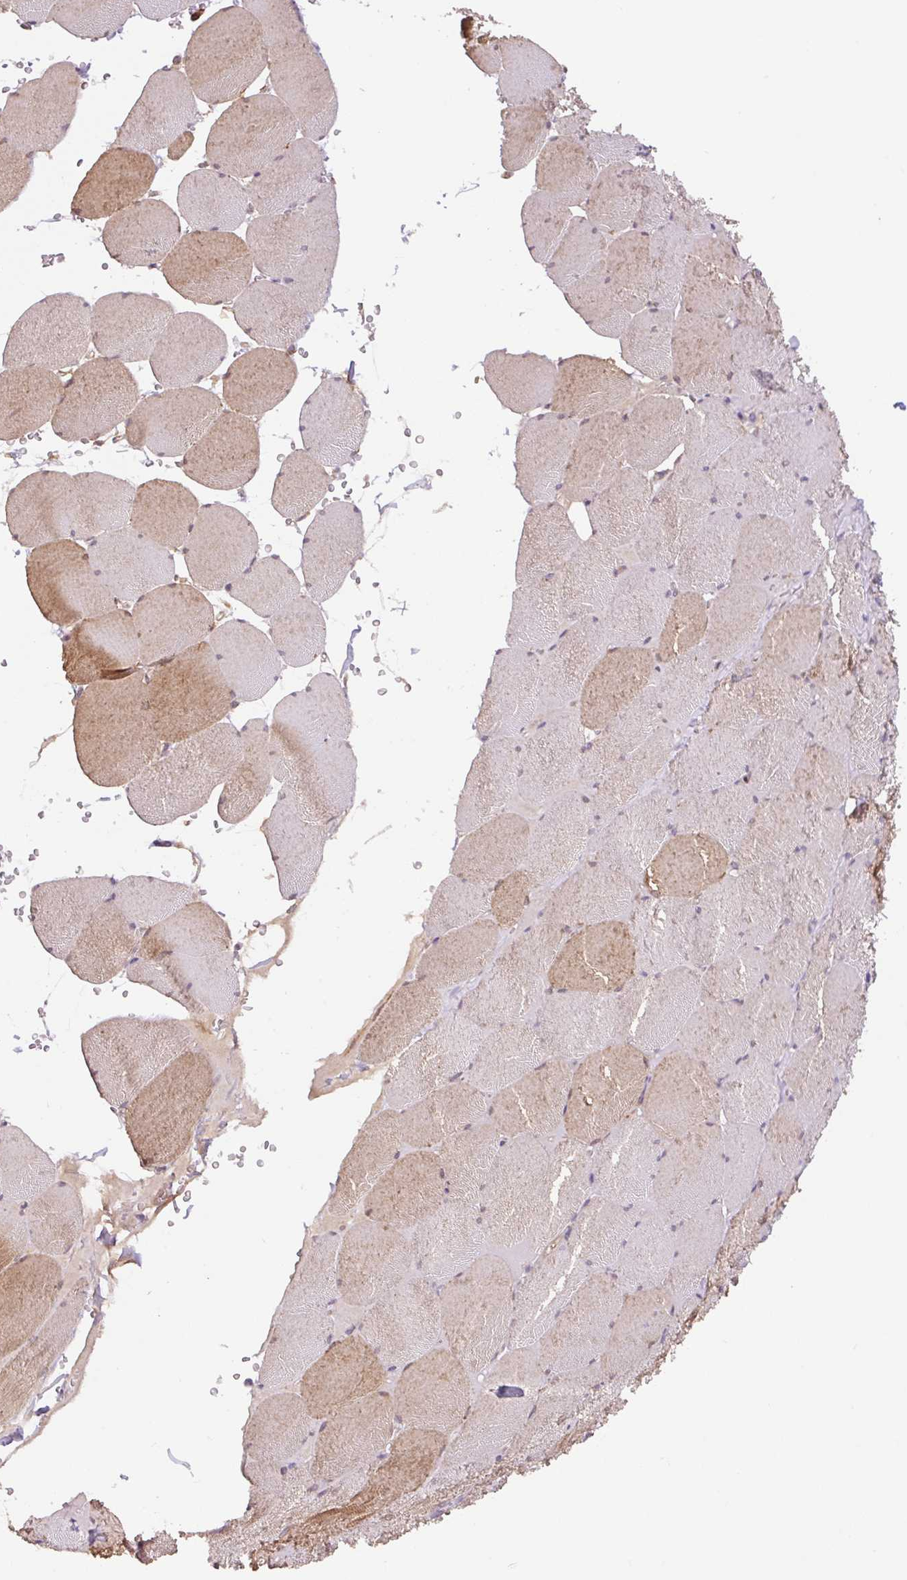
{"staining": {"intensity": "moderate", "quantity": "25%-75%", "location": "cytoplasmic/membranous"}, "tissue": "skeletal muscle", "cell_type": "Myocytes", "image_type": "normal", "snomed": [{"axis": "morphology", "description": "Normal tissue, NOS"}, {"axis": "topography", "description": "Skeletal muscle"}, {"axis": "topography", "description": "Head-Neck"}], "caption": "There is medium levels of moderate cytoplasmic/membranous positivity in myocytes of benign skeletal muscle, as demonstrated by immunohistochemical staining (brown color).", "gene": "COX8A", "patient": {"sex": "male", "age": 66}}